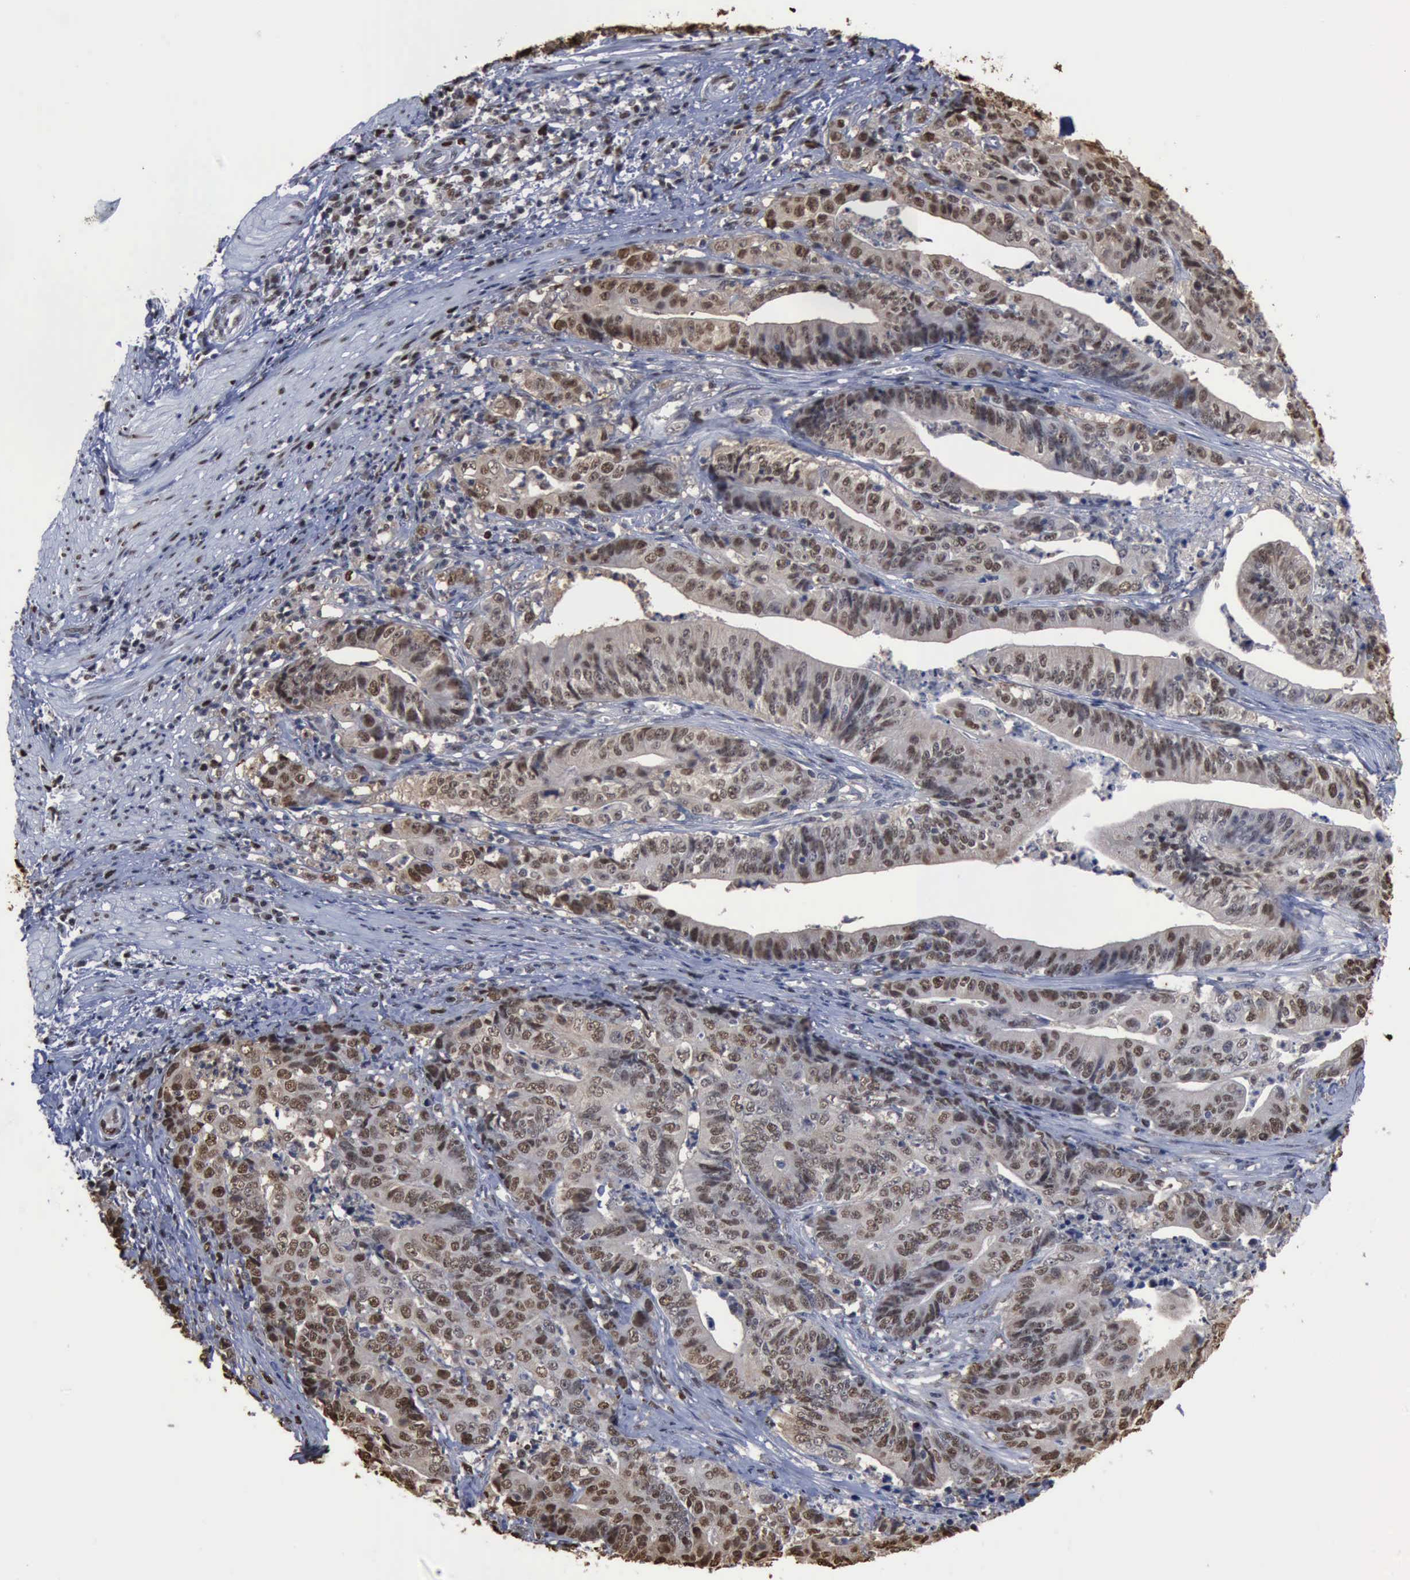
{"staining": {"intensity": "moderate", "quantity": ">75%", "location": "nuclear"}, "tissue": "stomach cancer", "cell_type": "Tumor cells", "image_type": "cancer", "snomed": [{"axis": "morphology", "description": "Adenocarcinoma, NOS"}, {"axis": "topography", "description": "Stomach, lower"}], "caption": "Tumor cells show moderate nuclear expression in approximately >75% of cells in adenocarcinoma (stomach).", "gene": "PCNA", "patient": {"sex": "female", "age": 86}}